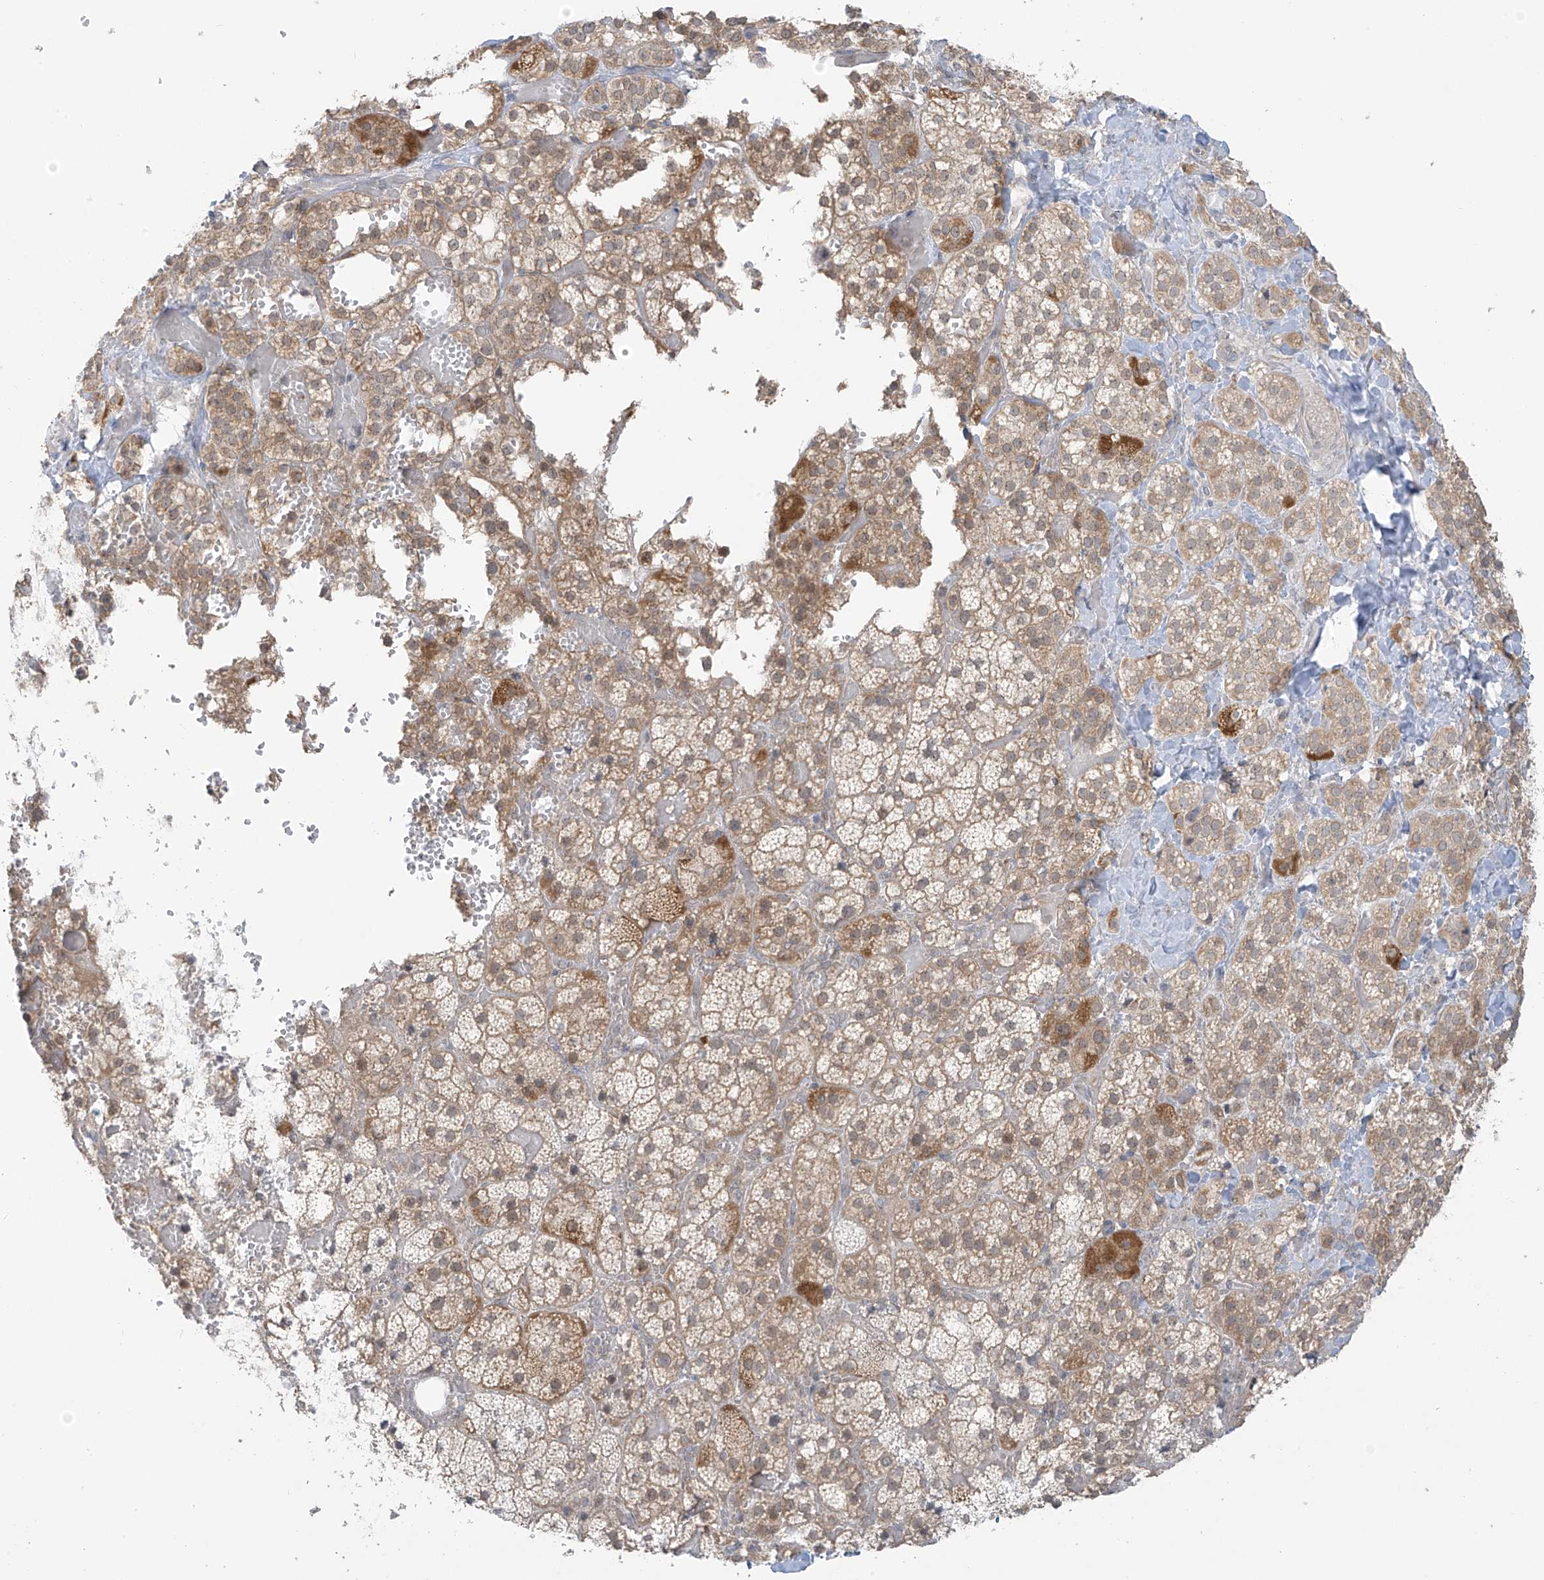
{"staining": {"intensity": "moderate", "quantity": ">75%", "location": "cytoplasmic/membranous"}, "tissue": "adrenal gland", "cell_type": "Glandular cells", "image_type": "normal", "snomed": [{"axis": "morphology", "description": "Normal tissue, NOS"}, {"axis": "topography", "description": "Adrenal gland"}], "caption": "Human adrenal gland stained with a brown dye demonstrates moderate cytoplasmic/membranous positive expression in about >75% of glandular cells.", "gene": "HDDC2", "patient": {"sex": "female", "age": 59}}